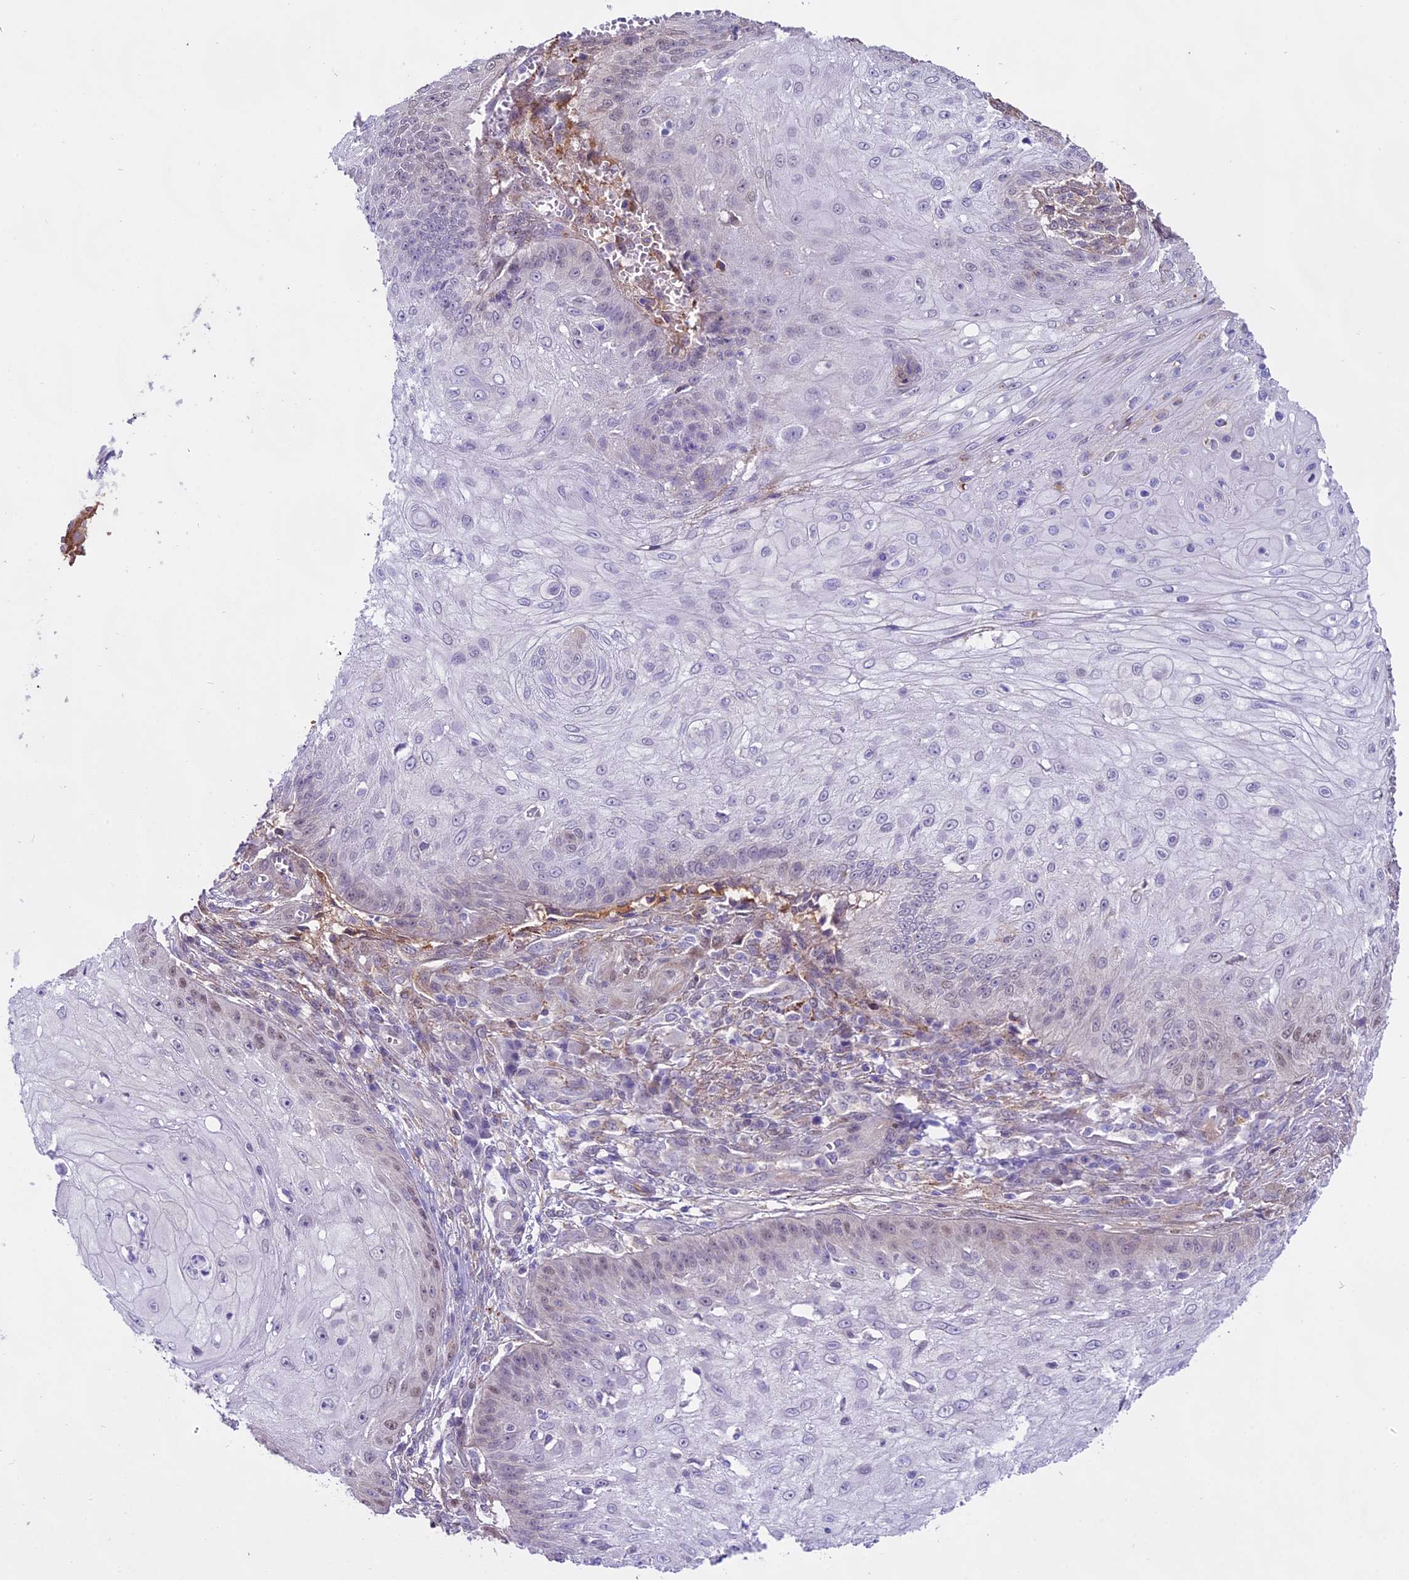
{"staining": {"intensity": "weak", "quantity": "<25%", "location": "nuclear"}, "tissue": "skin cancer", "cell_type": "Tumor cells", "image_type": "cancer", "snomed": [{"axis": "morphology", "description": "Squamous cell carcinoma, NOS"}, {"axis": "topography", "description": "Skin"}], "caption": "Immunohistochemistry (IHC) of human squamous cell carcinoma (skin) displays no staining in tumor cells.", "gene": "MAT2A", "patient": {"sex": "male", "age": 70}}